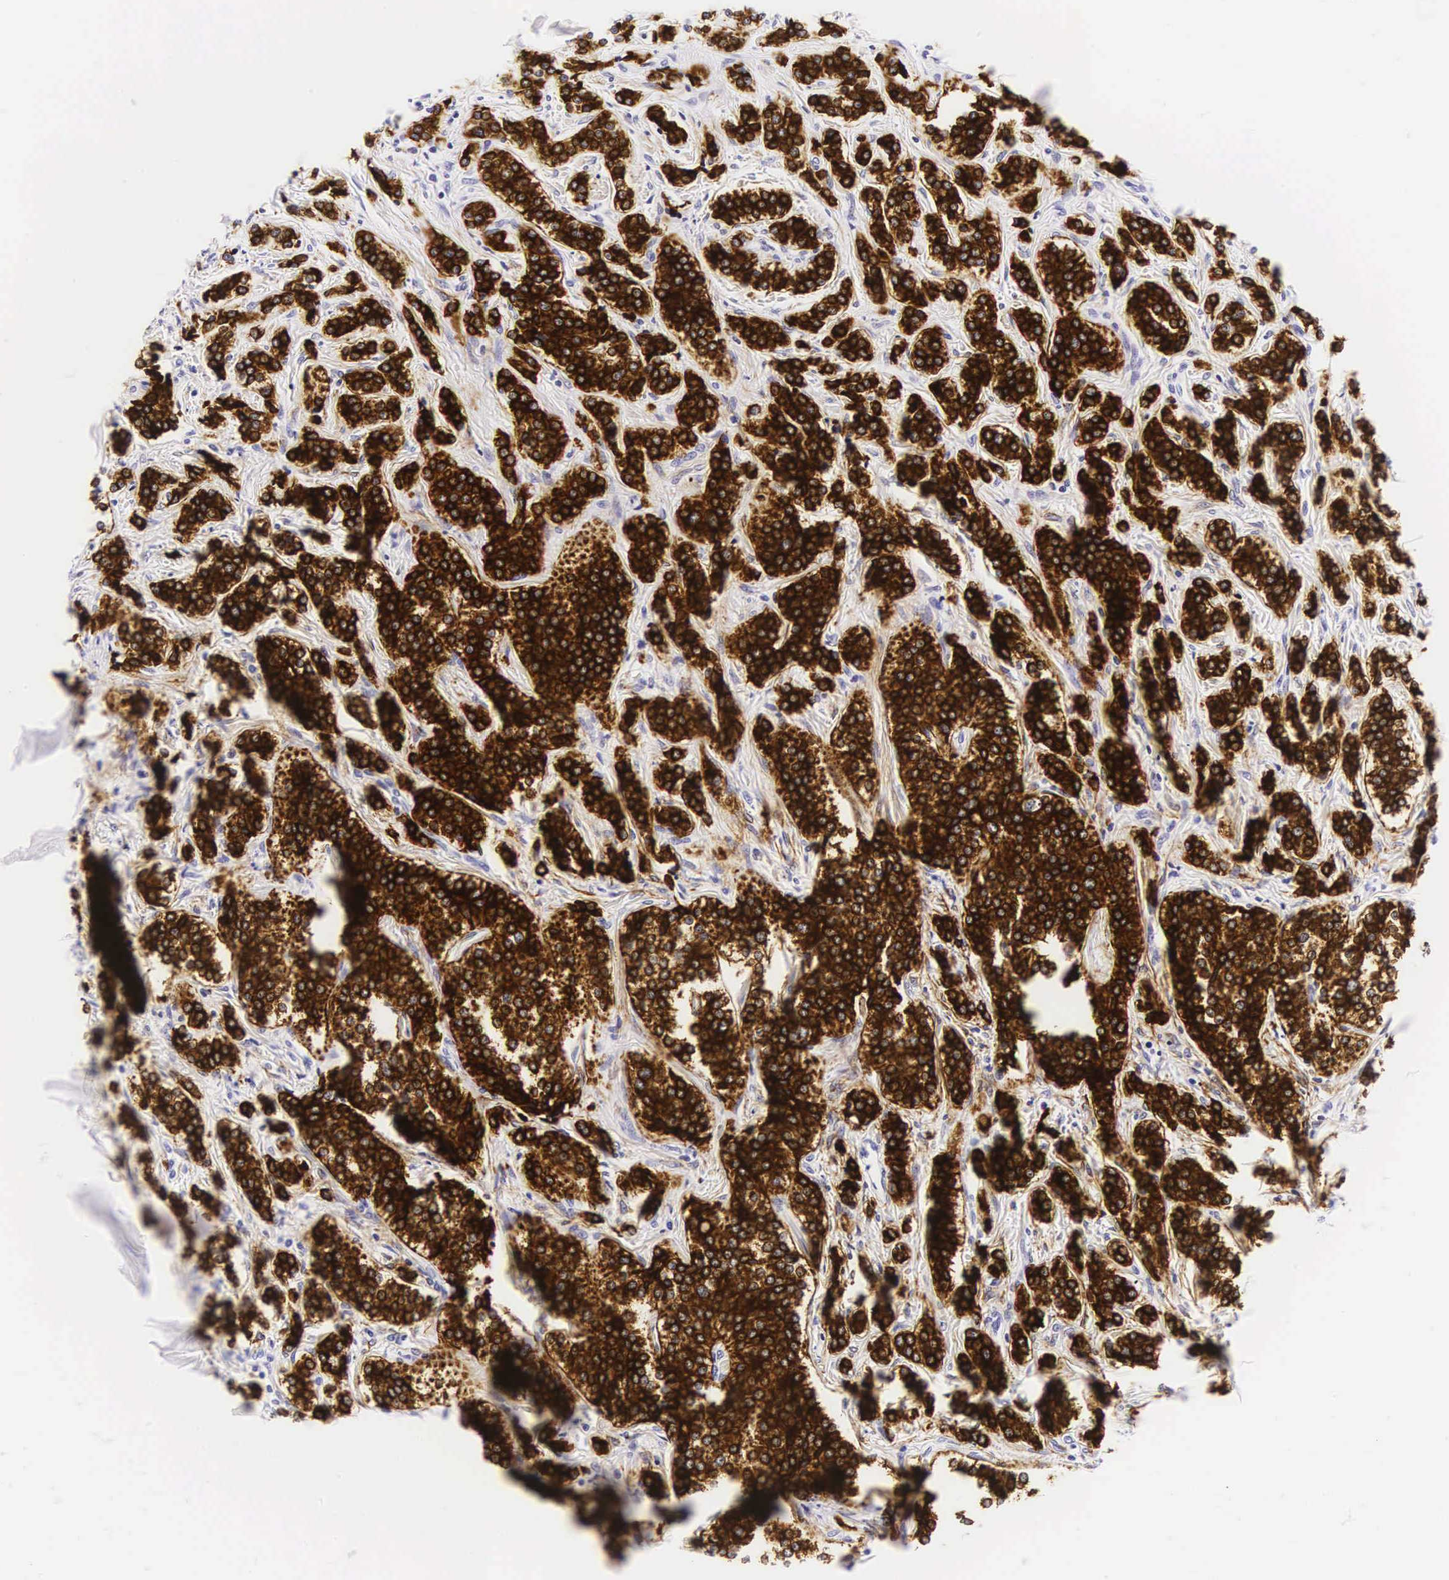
{"staining": {"intensity": "strong", "quantity": ">75%", "location": "cytoplasmic/membranous"}, "tissue": "carcinoid", "cell_type": "Tumor cells", "image_type": "cancer", "snomed": [{"axis": "morphology", "description": "Carcinoid, malignant, NOS"}, {"axis": "topography", "description": "Small intestine"}], "caption": "Malignant carcinoid tissue demonstrates strong cytoplasmic/membranous positivity in approximately >75% of tumor cells", "gene": "KRT18", "patient": {"sex": "male", "age": 63}}